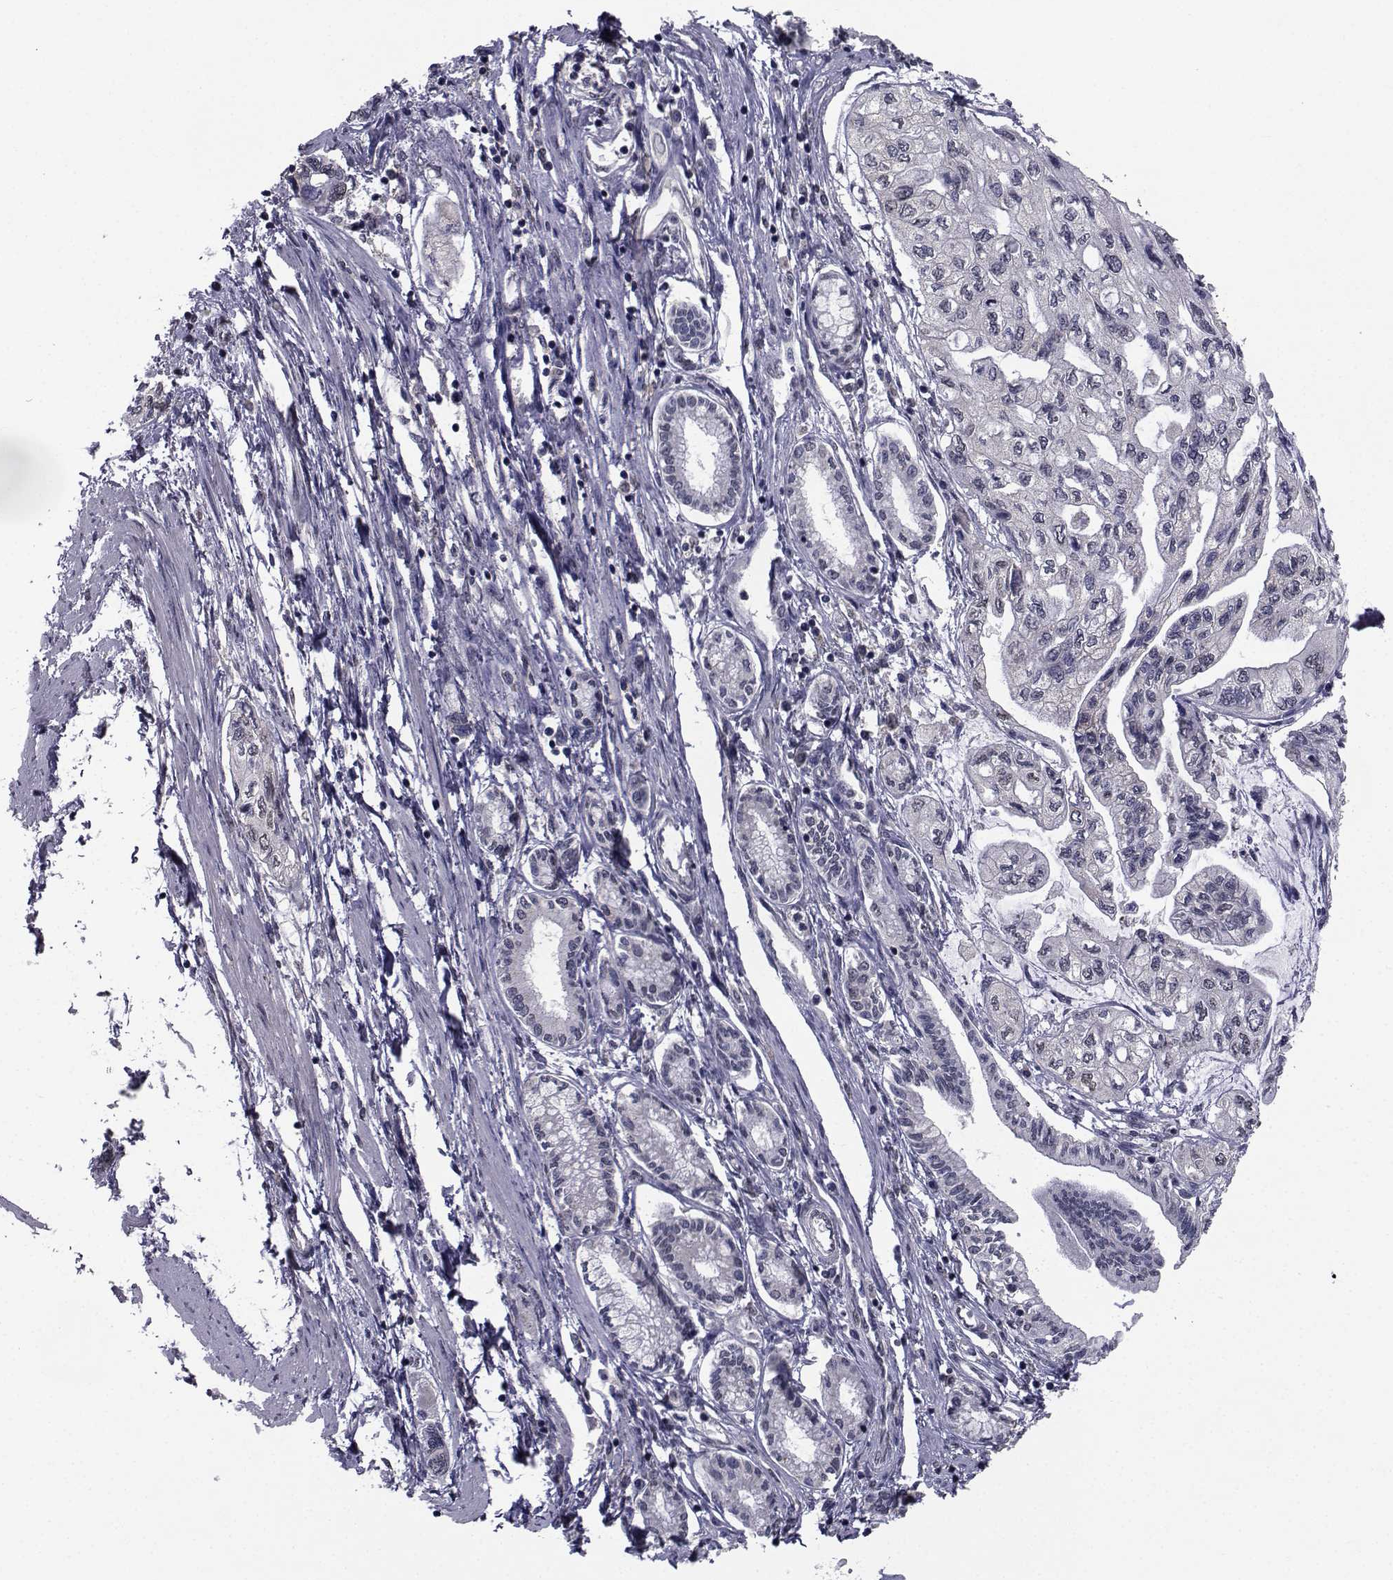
{"staining": {"intensity": "negative", "quantity": "none", "location": "none"}, "tissue": "pancreatic cancer", "cell_type": "Tumor cells", "image_type": "cancer", "snomed": [{"axis": "morphology", "description": "Adenocarcinoma, NOS"}, {"axis": "topography", "description": "Pancreas"}], "caption": "High power microscopy image of an IHC histopathology image of pancreatic cancer (adenocarcinoma), revealing no significant staining in tumor cells.", "gene": "CYP2S1", "patient": {"sex": "female", "age": 76}}